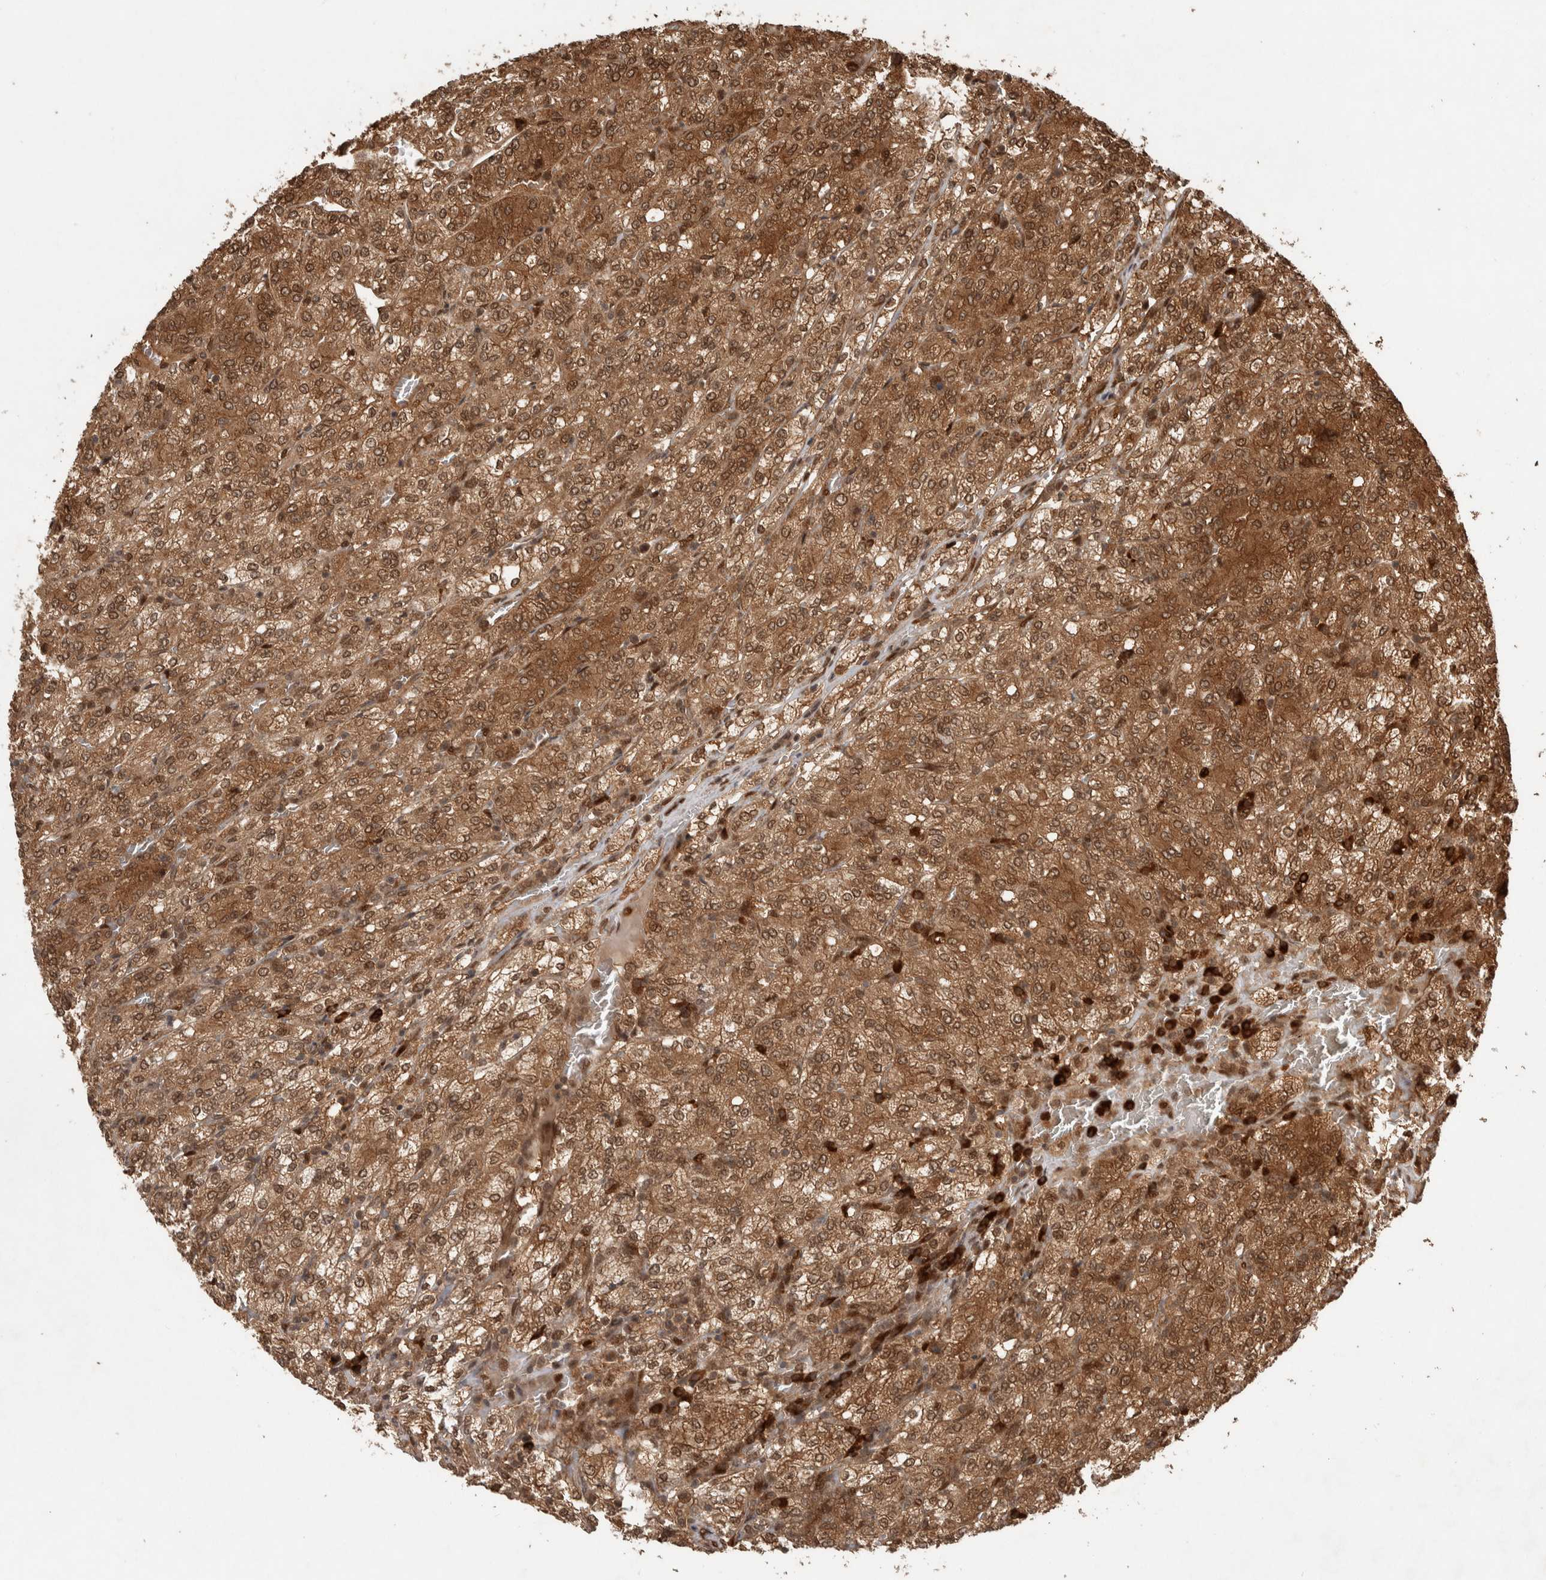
{"staining": {"intensity": "strong", "quantity": ">75%", "location": "cytoplasmic/membranous,nuclear"}, "tissue": "renal cancer", "cell_type": "Tumor cells", "image_type": "cancer", "snomed": [{"axis": "morphology", "description": "Adenocarcinoma, NOS"}, {"axis": "topography", "description": "Kidney"}], "caption": "Approximately >75% of tumor cells in adenocarcinoma (renal) display strong cytoplasmic/membranous and nuclear protein positivity as visualized by brown immunohistochemical staining.", "gene": "CNTROB", "patient": {"sex": "male", "age": 77}}